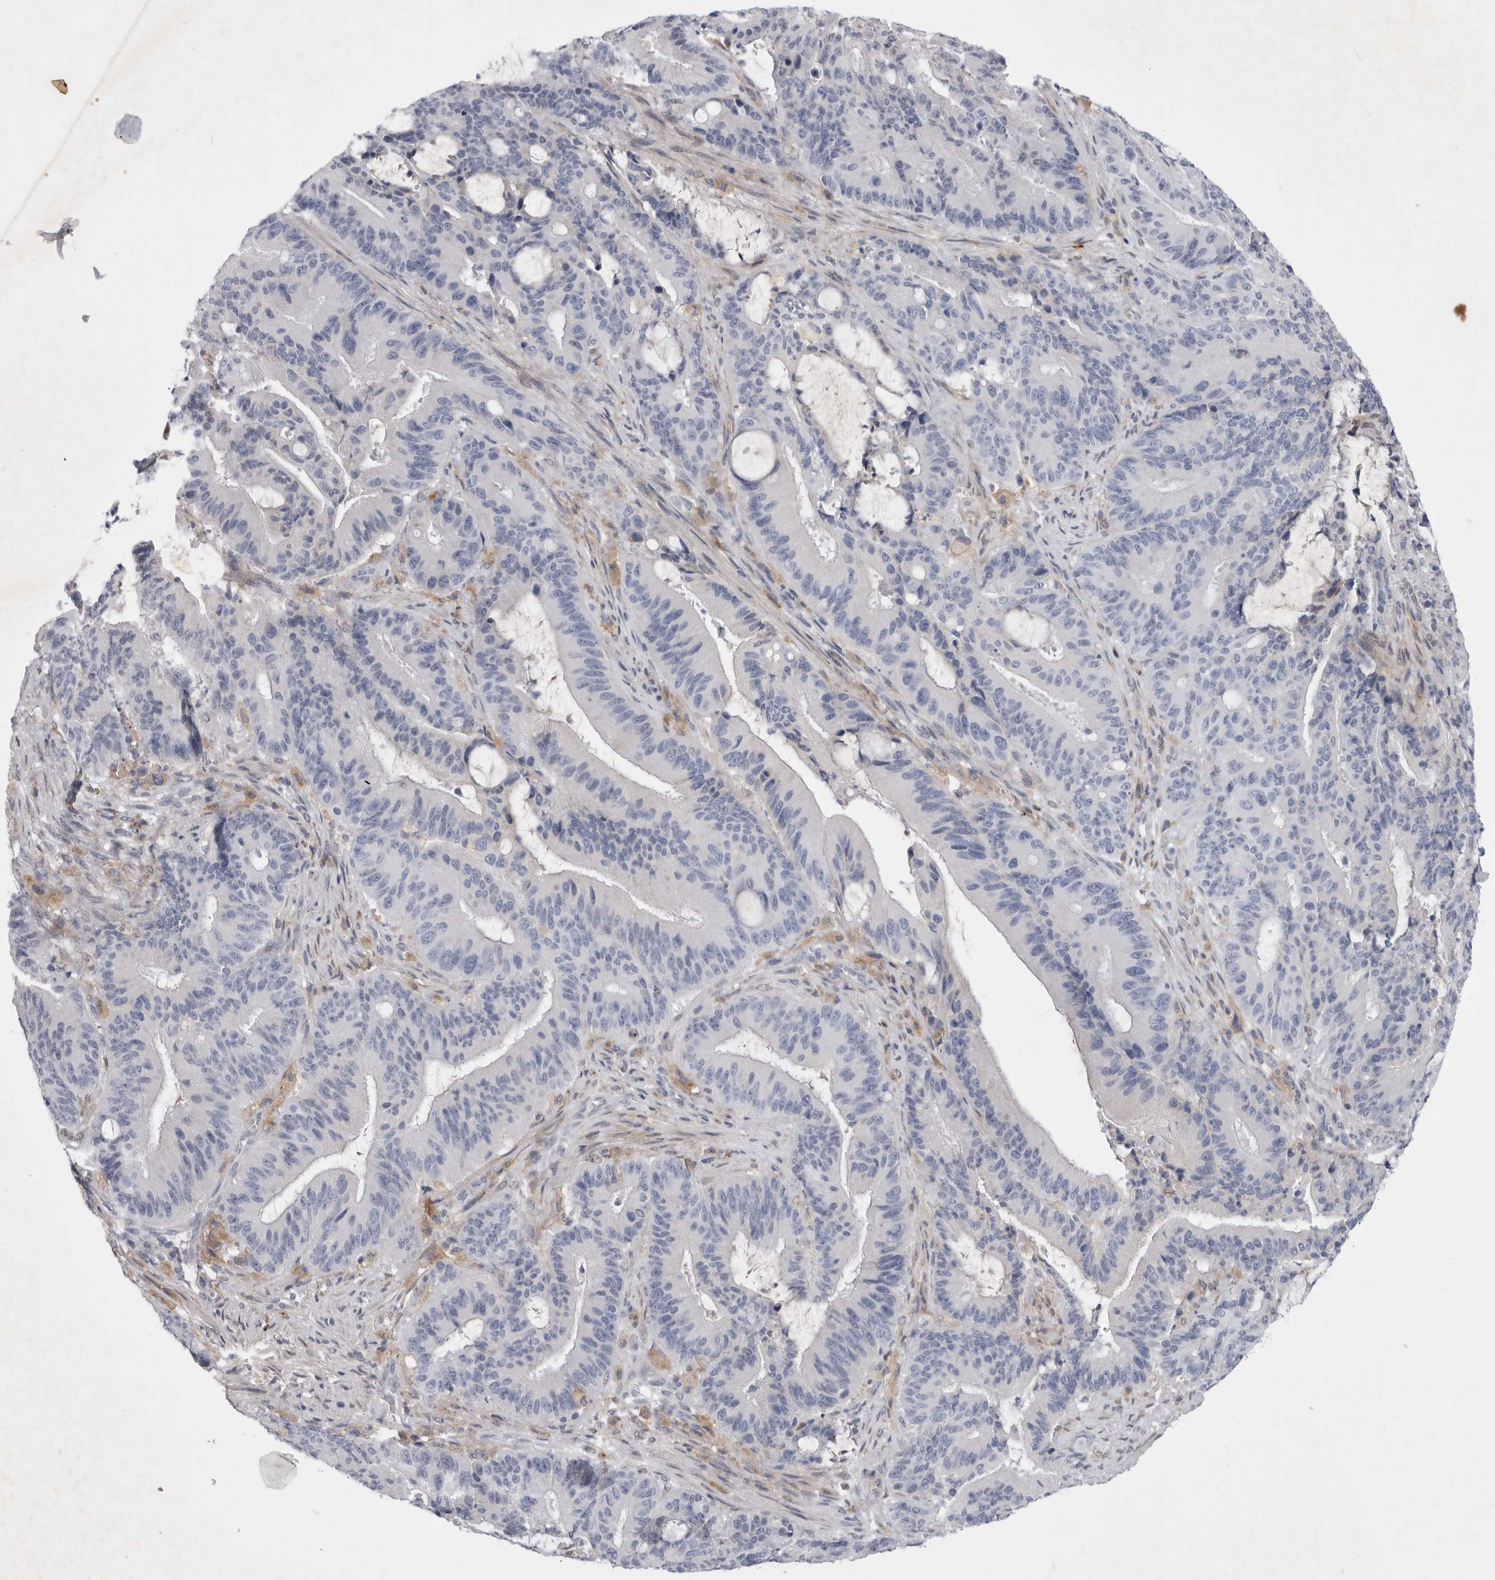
{"staining": {"intensity": "negative", "quantity": "none", "location": "none"}, "tissue": "liver cancer", "cell_type": "Tumor cells", "image_type": "cancer", "snomed": [{"axis": "morphology", "description": "Normal tissue, NOS"}, {"axis": "morphology", "description": "Cholangiocarcinoma"}, {"axis": "topography", "description": "Liver"}, {"axis": "topography", "description": "Peripheral nerve tissue"}], "caption": "Cholangiocarcinoma (liver) was stained to show a protein in brown. There is no significant staining in tumor cells.", "gene": "SIGLEC10", "patient": {"sex": "female", "age": 73}}